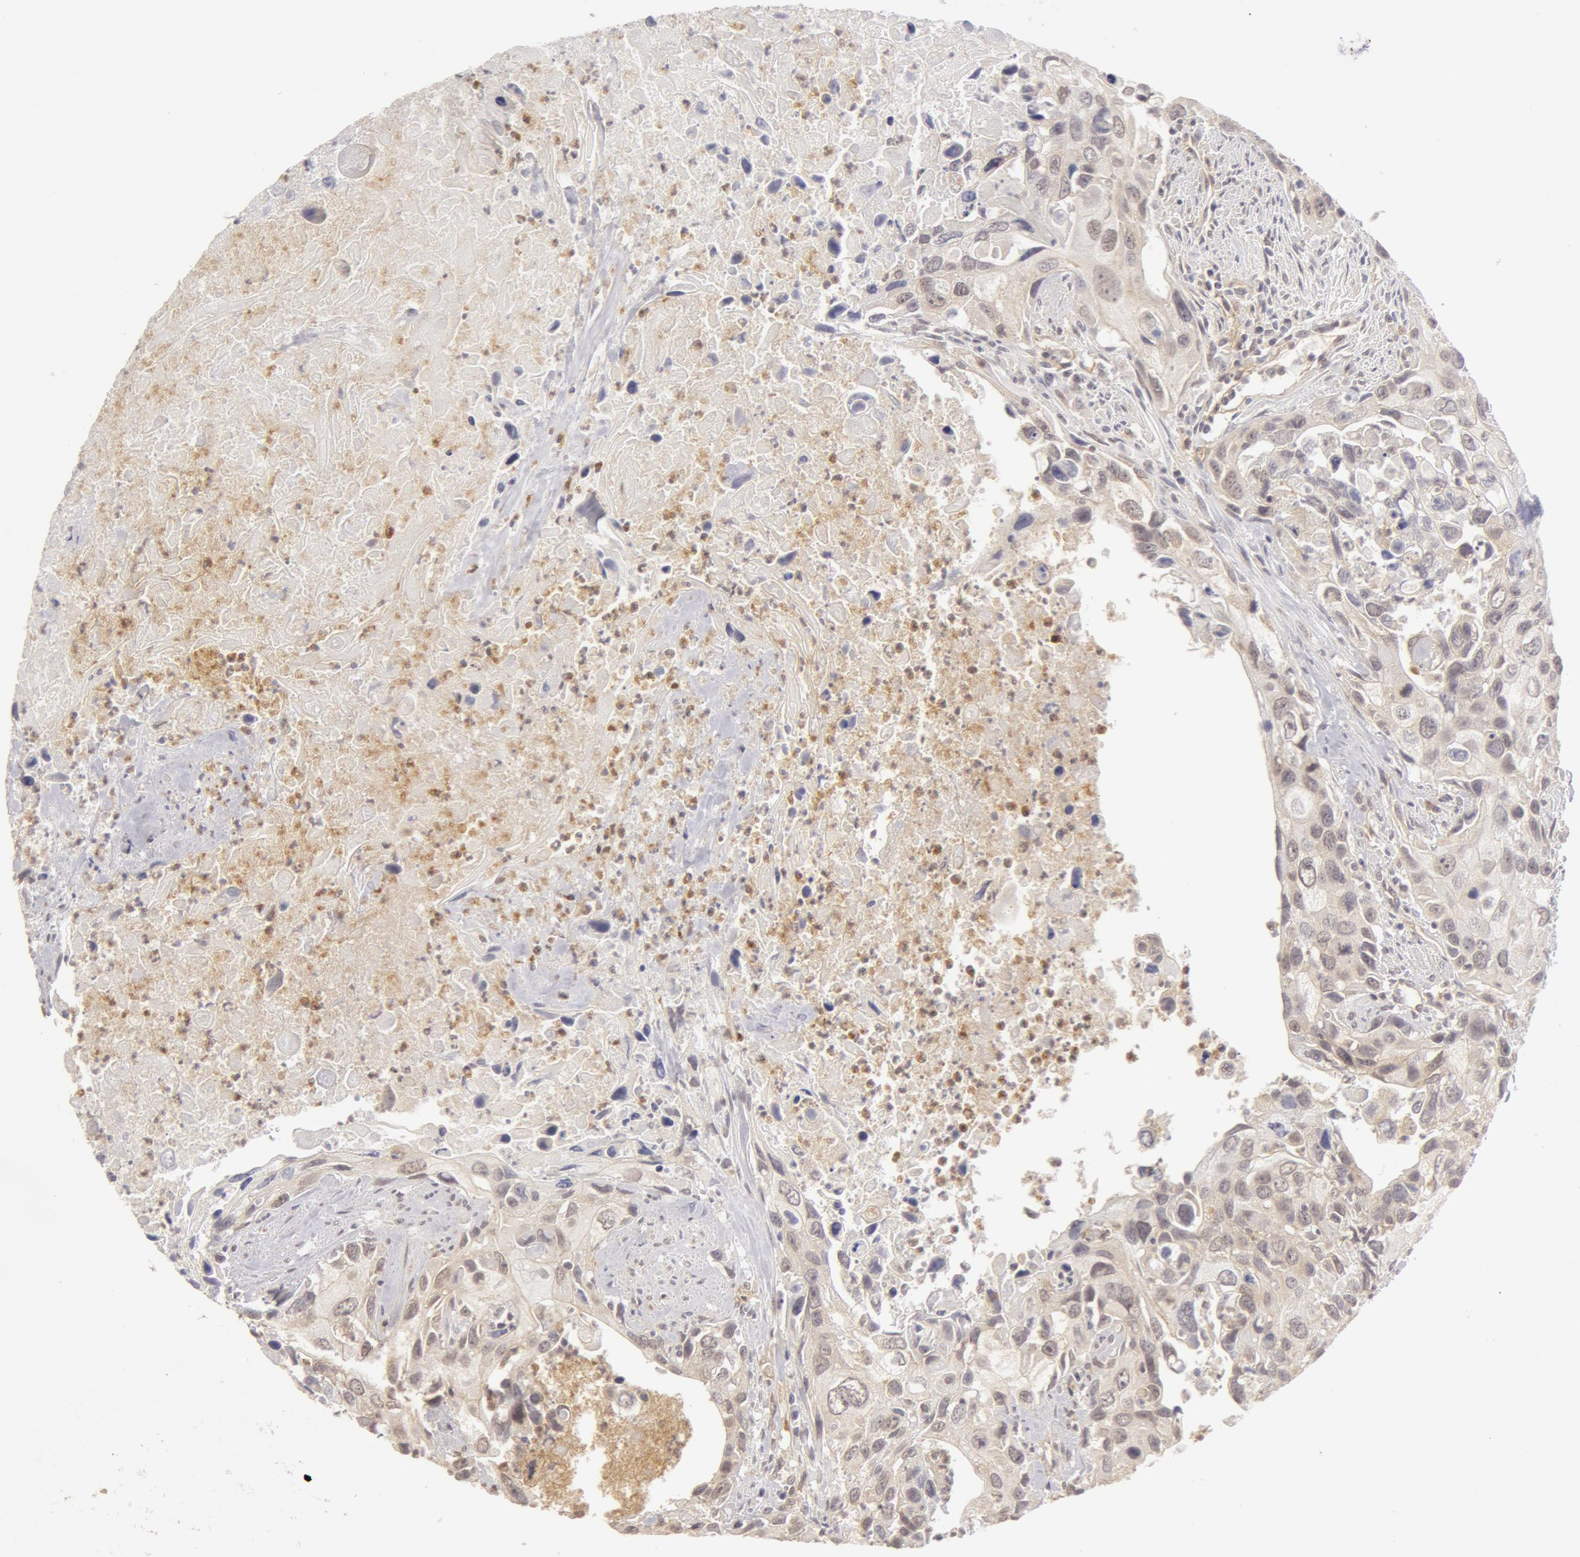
{"staining": {"intensity": "weak", "quantity": ">75%", "location": "cytoplasmic/membranous,nuclear"}, "tissue": "urothelial cancer", "cell_type": "Tumor cells", "image_type": "cancer", "snomed": [{"axis": "morphology", "description": "Urothelial carcinoma, High grade"}, {"axis": "topography", "description": "Urinary bladder"}], "caption": "Protein expression analysis of human urothelial carcinoma (high-grade) reveals weak cytoplasmic/membranous and nuclear expression in about >75% of tumor cells. The protein of interest is shown in brown color, while the nuclei are stained blue.", "gene": "ADAM10", "patient": {"sex": "male", "age": 71}}